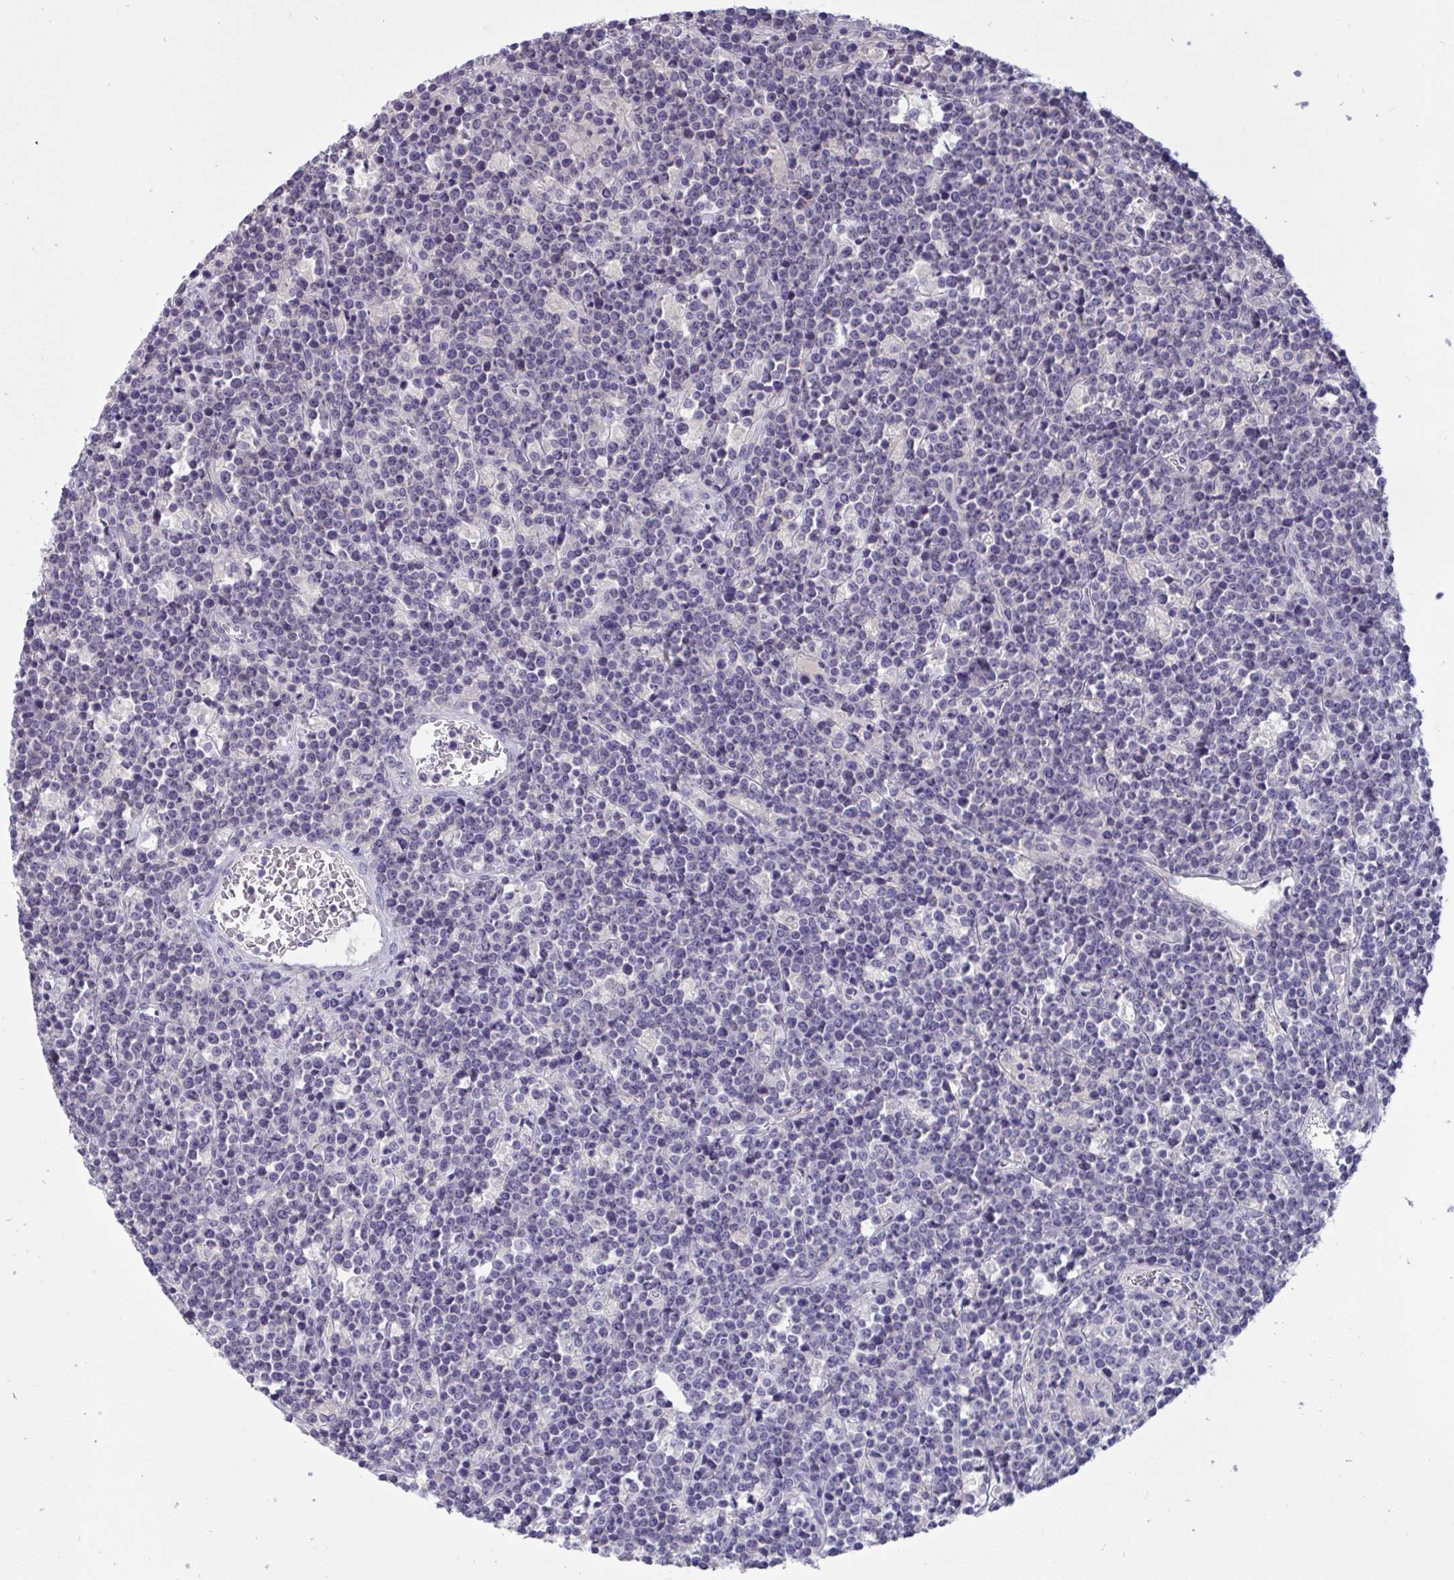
{"staining": {"intensity": "negative", "quantity": "none", "location": "none"}, "tissue": "lymphoma", "cell_type": "Tumor cells", "image_type": "cancer", "snomed": [{"axis": "morphology", "description": "Malignant lymphoma, non-Hodgkin's type, High grade"}, {"axis": "topography", "description": "Ovary"}], "caption": "This is an IHC micrograph of human lymphoma. There is no expression in tumor cells.", "gene": "TMEM41A", "patient": {"sex": "female", "age": 56}}